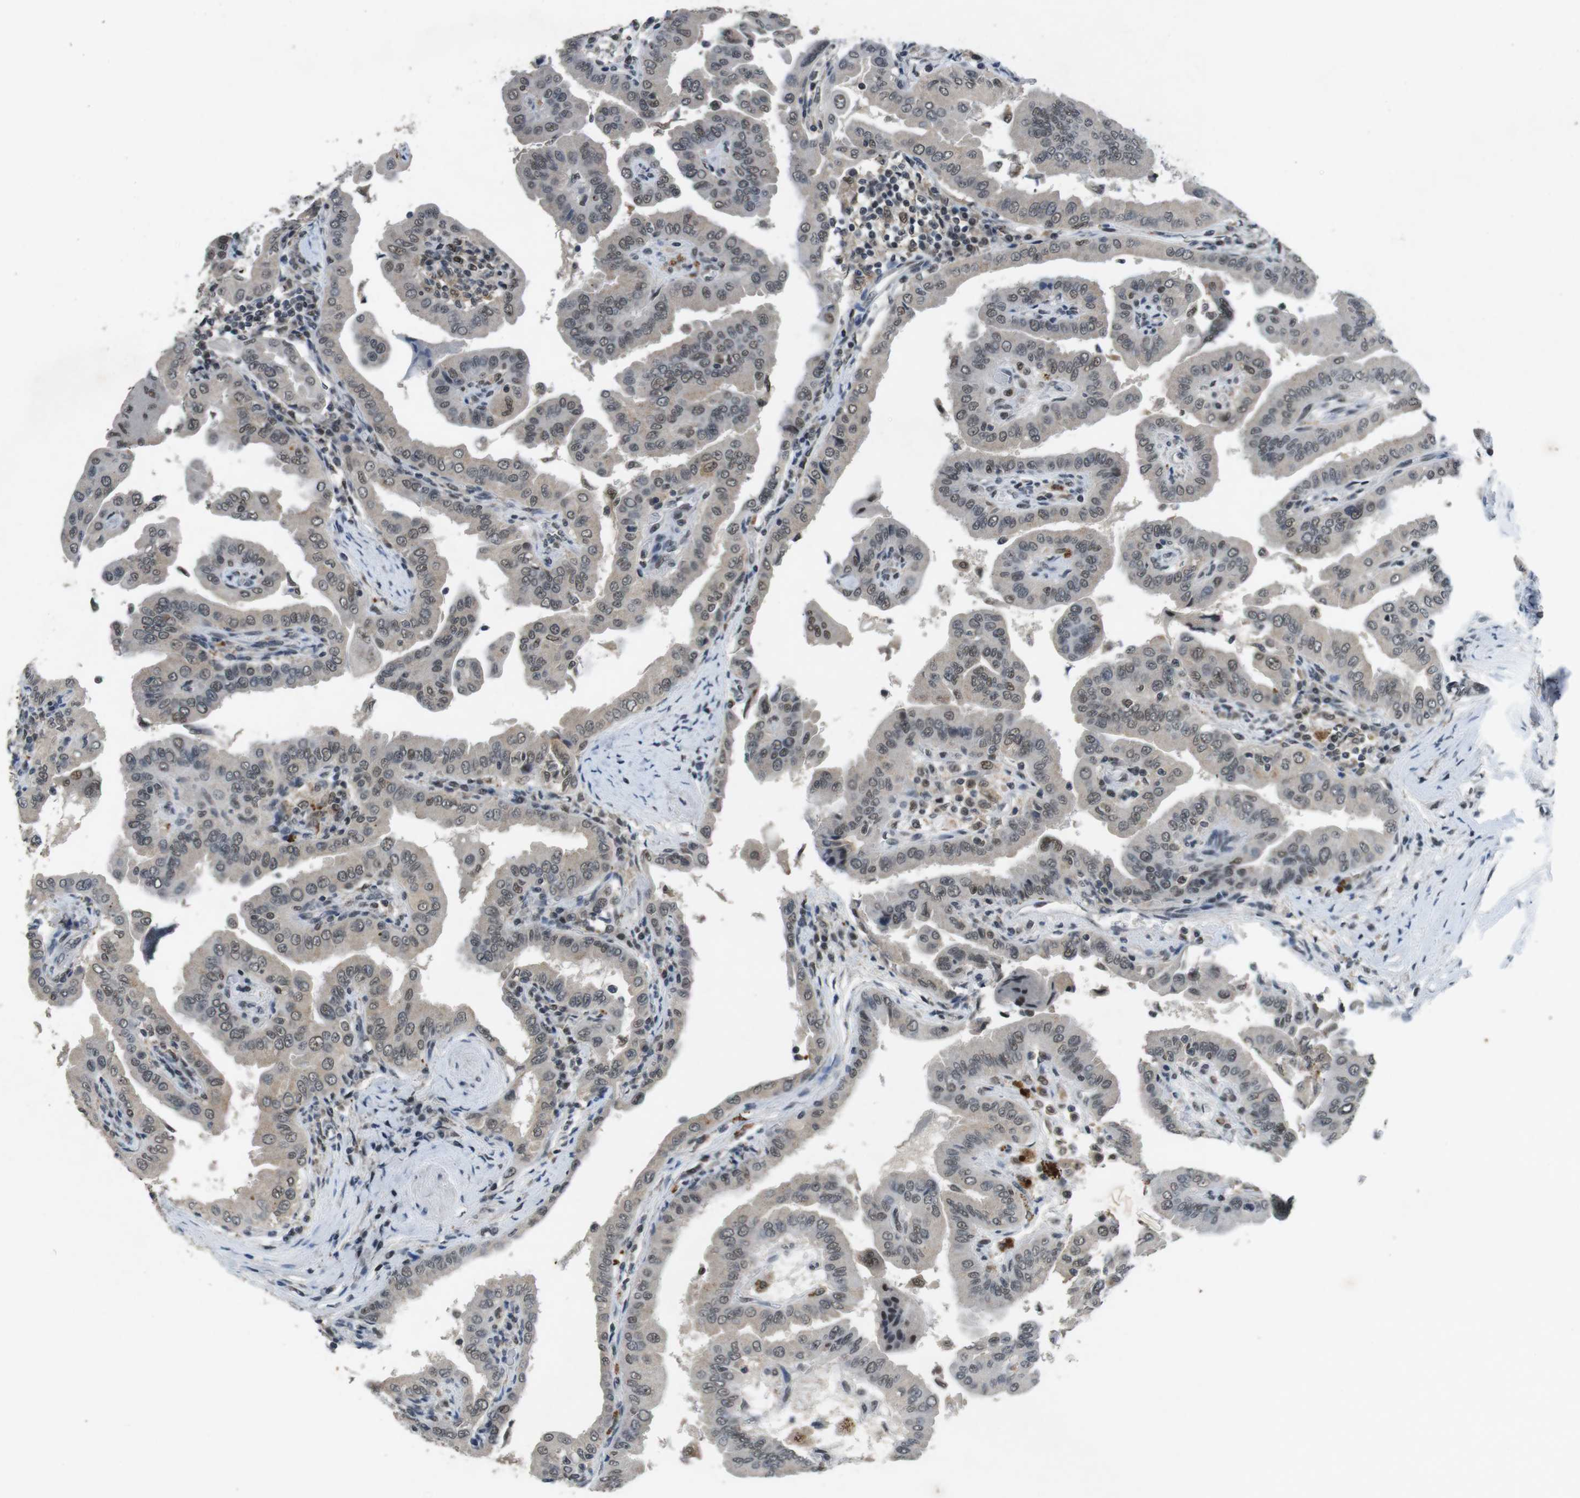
{"staining": {"intensity": "weak", "quantity": ">75%", "location": "cytoplasmic/membranous,nuclear"}, "tissue": "thyroid cancer", "cell_type": "Tumor cells", "image_type": "cancer", "snomed": [{"axis": "morphology", "description": "Papillary adenocarcinoma, NOS"}, {"axis": "topography", "description": "Thyroid gland"}], "caption": "Immunohistochemical staining of thyroid cancer demonstrates low levels of weak cytoplasmic/membranous and nuclear protein expression in approximately >75% of tumor cells.", "gene": "USP7", "patient": {"sex": "male", "age": 33}}